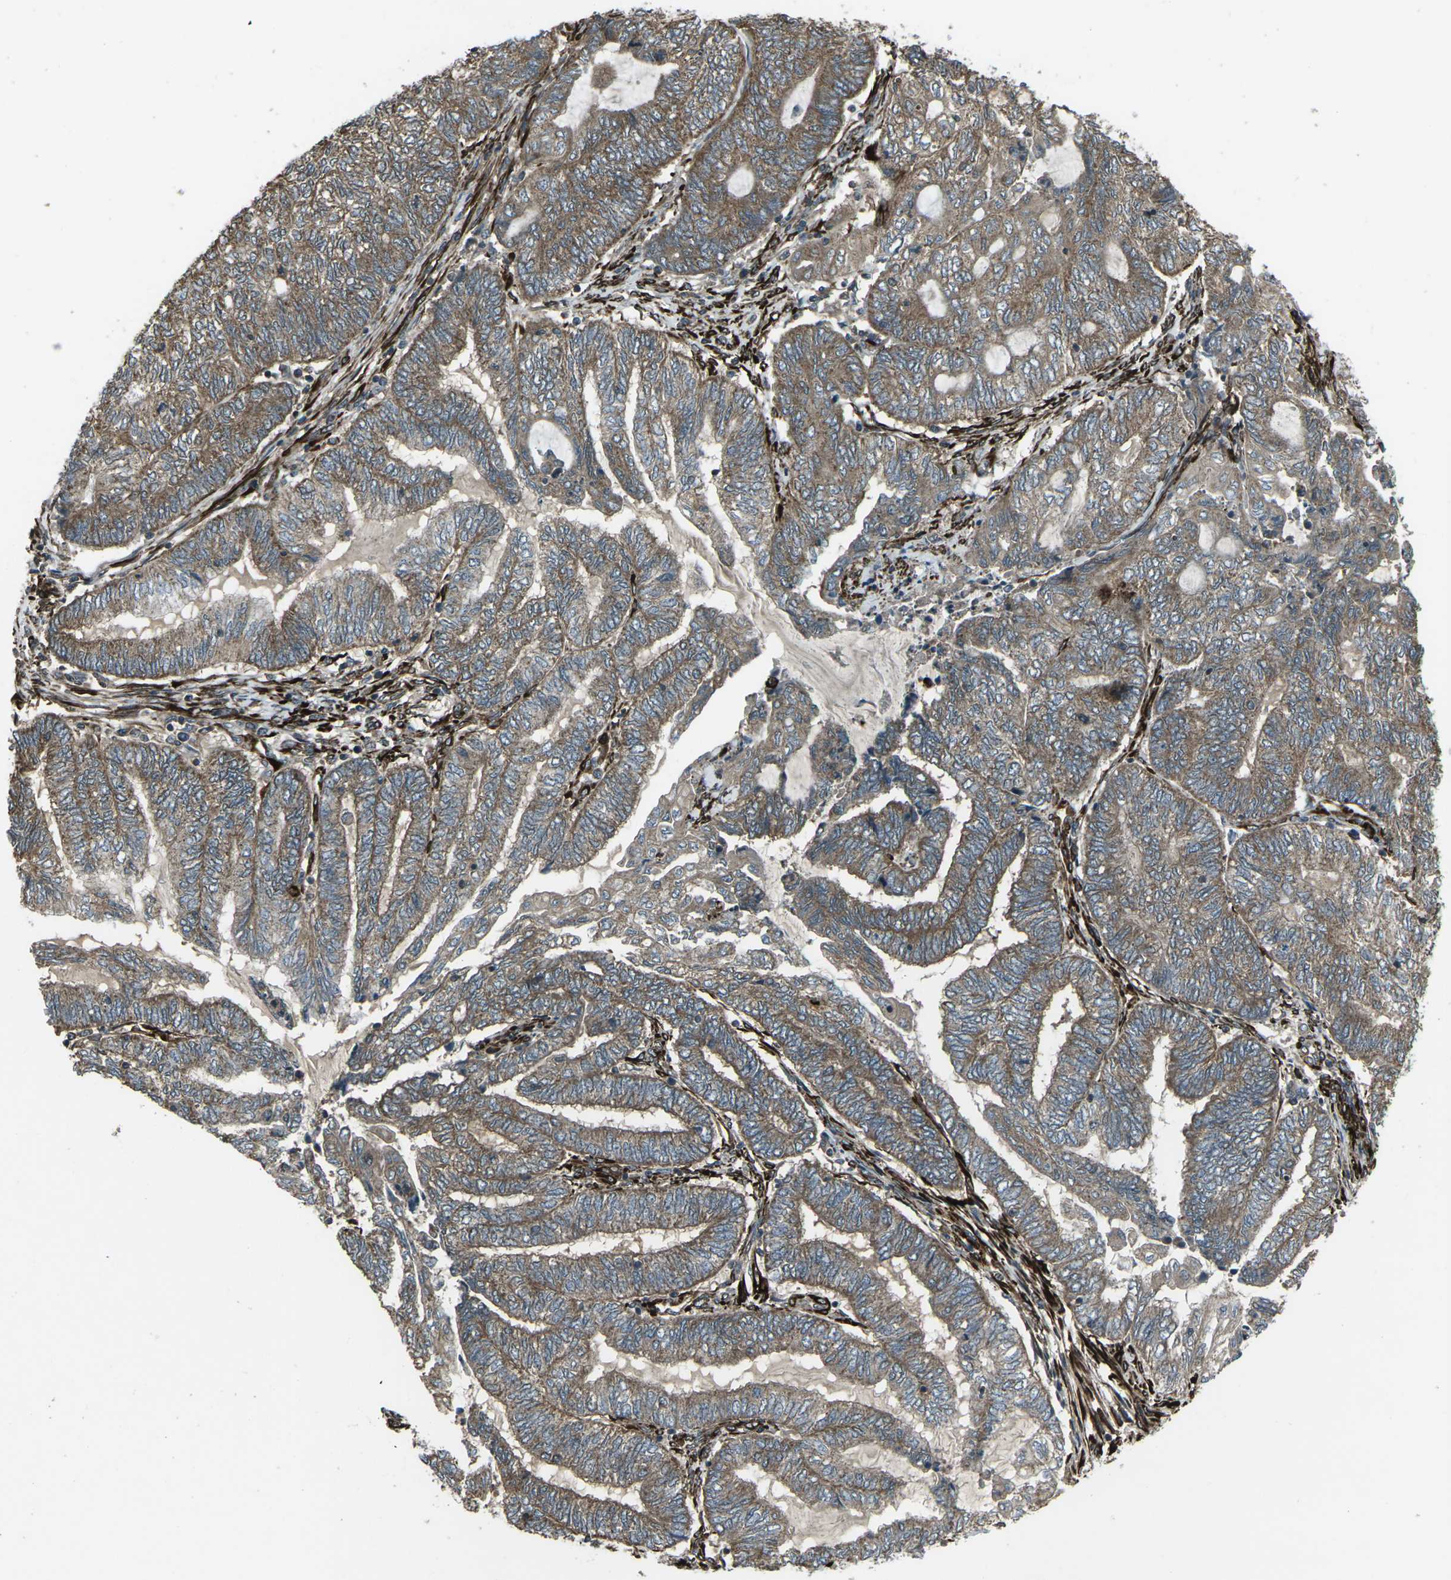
{"staining": {"intensity": "moderate", "quantity": ">75%", "location": "cytoplasmic/membranous"}, "tissue": "endometrial cancer", "cell_type": "Tumor cells", "image_type": "cancer", "snomed": [{"axis": "morphology", "description": "Adenocarcinoma, NOS"}, {"axis": "topography", "description": "Uterus"}, {"axis": "topography", "description": "Endometrium"}], "caption": "Immunohistochemistry micrograph of neoplastic tissue: human endometrial cancer stained using immunohistochemistry (IHC) shows medium levels of moderate protein expression localized specifically in the cytoplasmic/membranous of tumor cells, appearing as a cytoplasmic/membranous brown color.", "gene": "LSMEM1", "patient": {"sex": "female", "age": 70}}